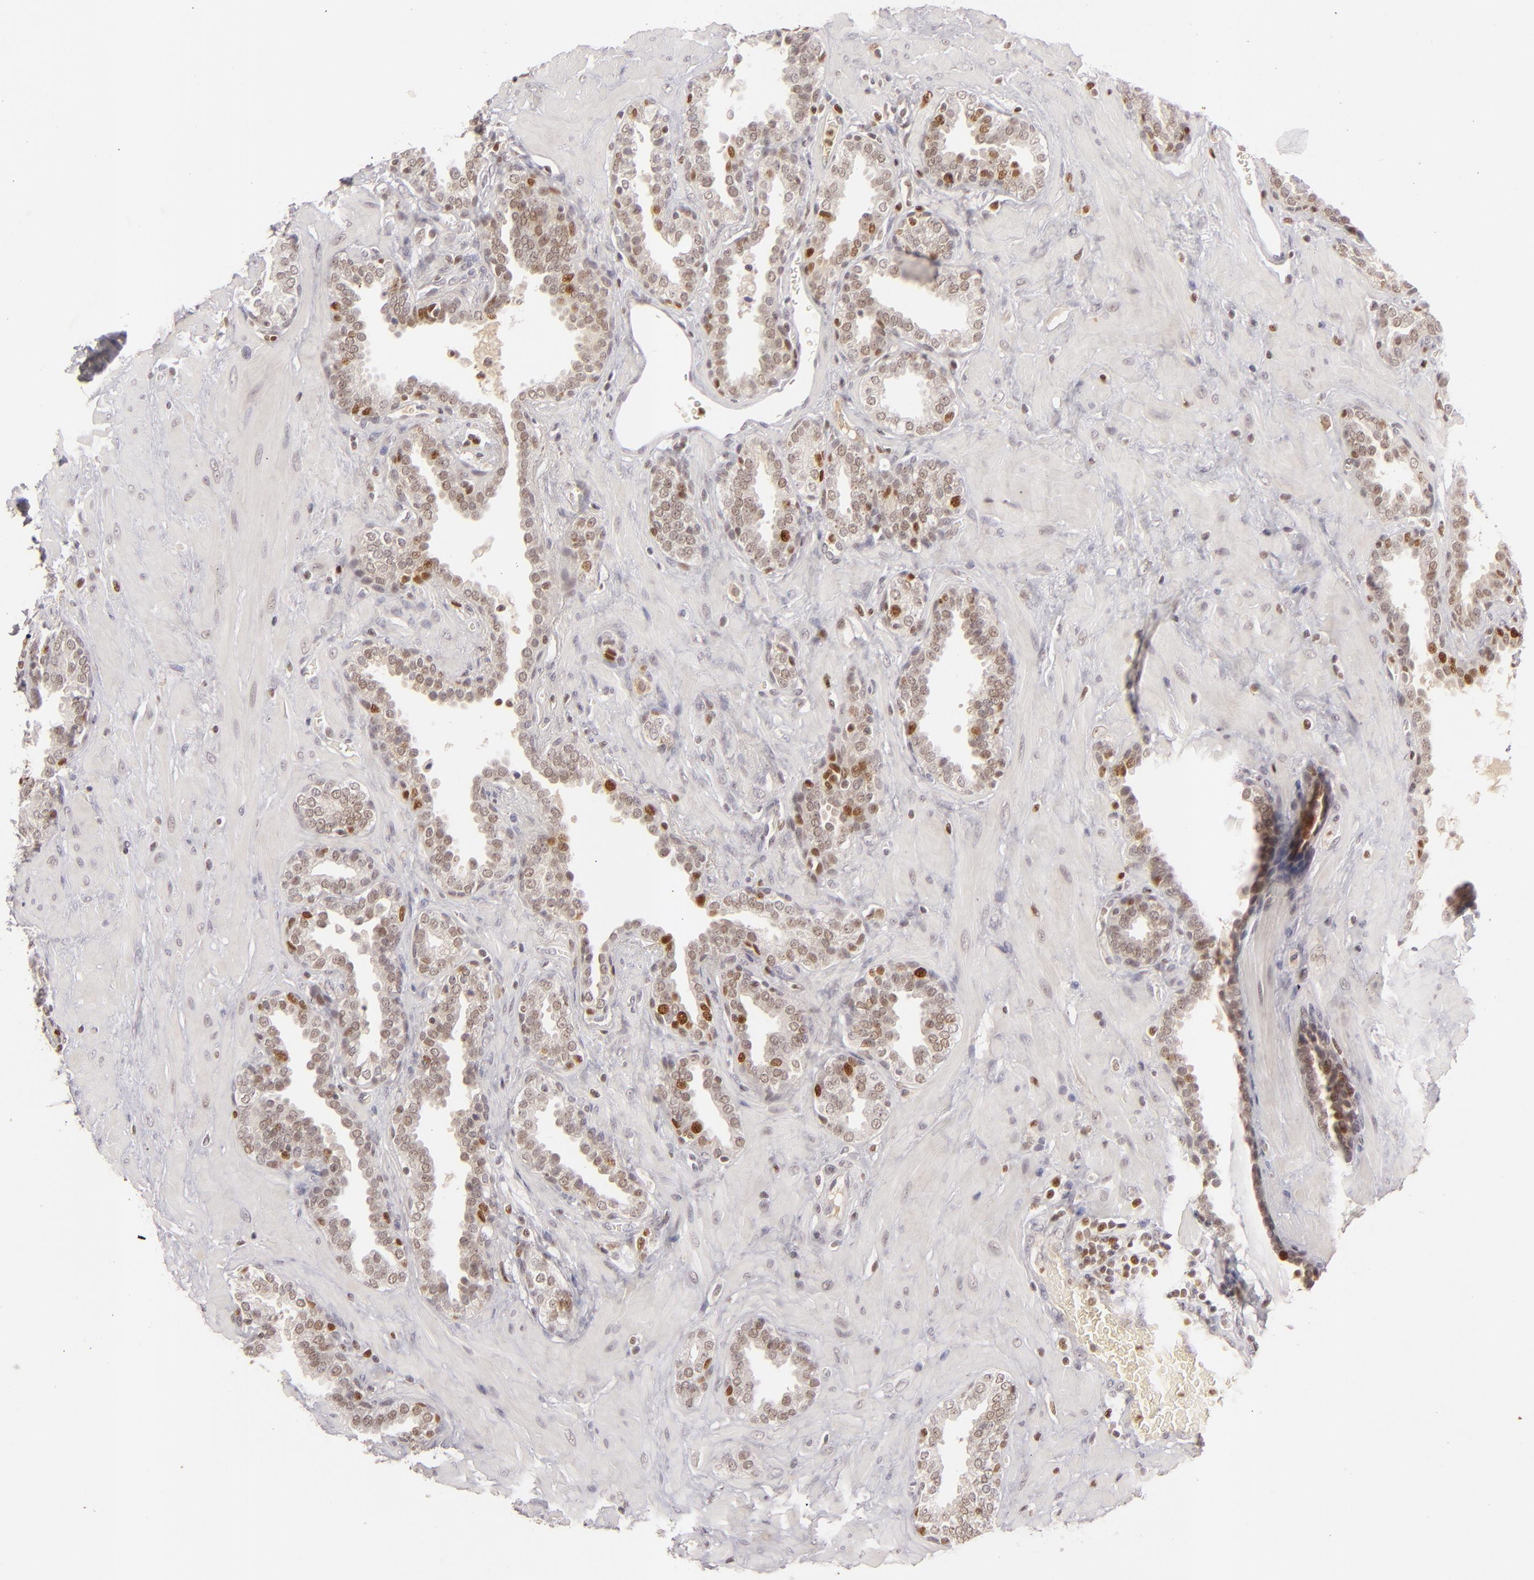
{"staining": {"intensity": "strong", "quantity": "<25%", "location": "nuclear"}, "tissue": "prostate", "cell_type": "Glandular cells", "image_type": "normal", "snomed": [{"axis": "morphology", "description": "Normal tissue, NOS"}, {"axis": "topography", "description": "Prostate"}], "caption": "An immunohistochemistry (IHC) histopathology image of normal tissue is shown. Protein staining in brown labels strong nuclear positivity in prostate within glandular cells.", "gene": "FEN1", "patient": {"sex": "male", "age": 51}}